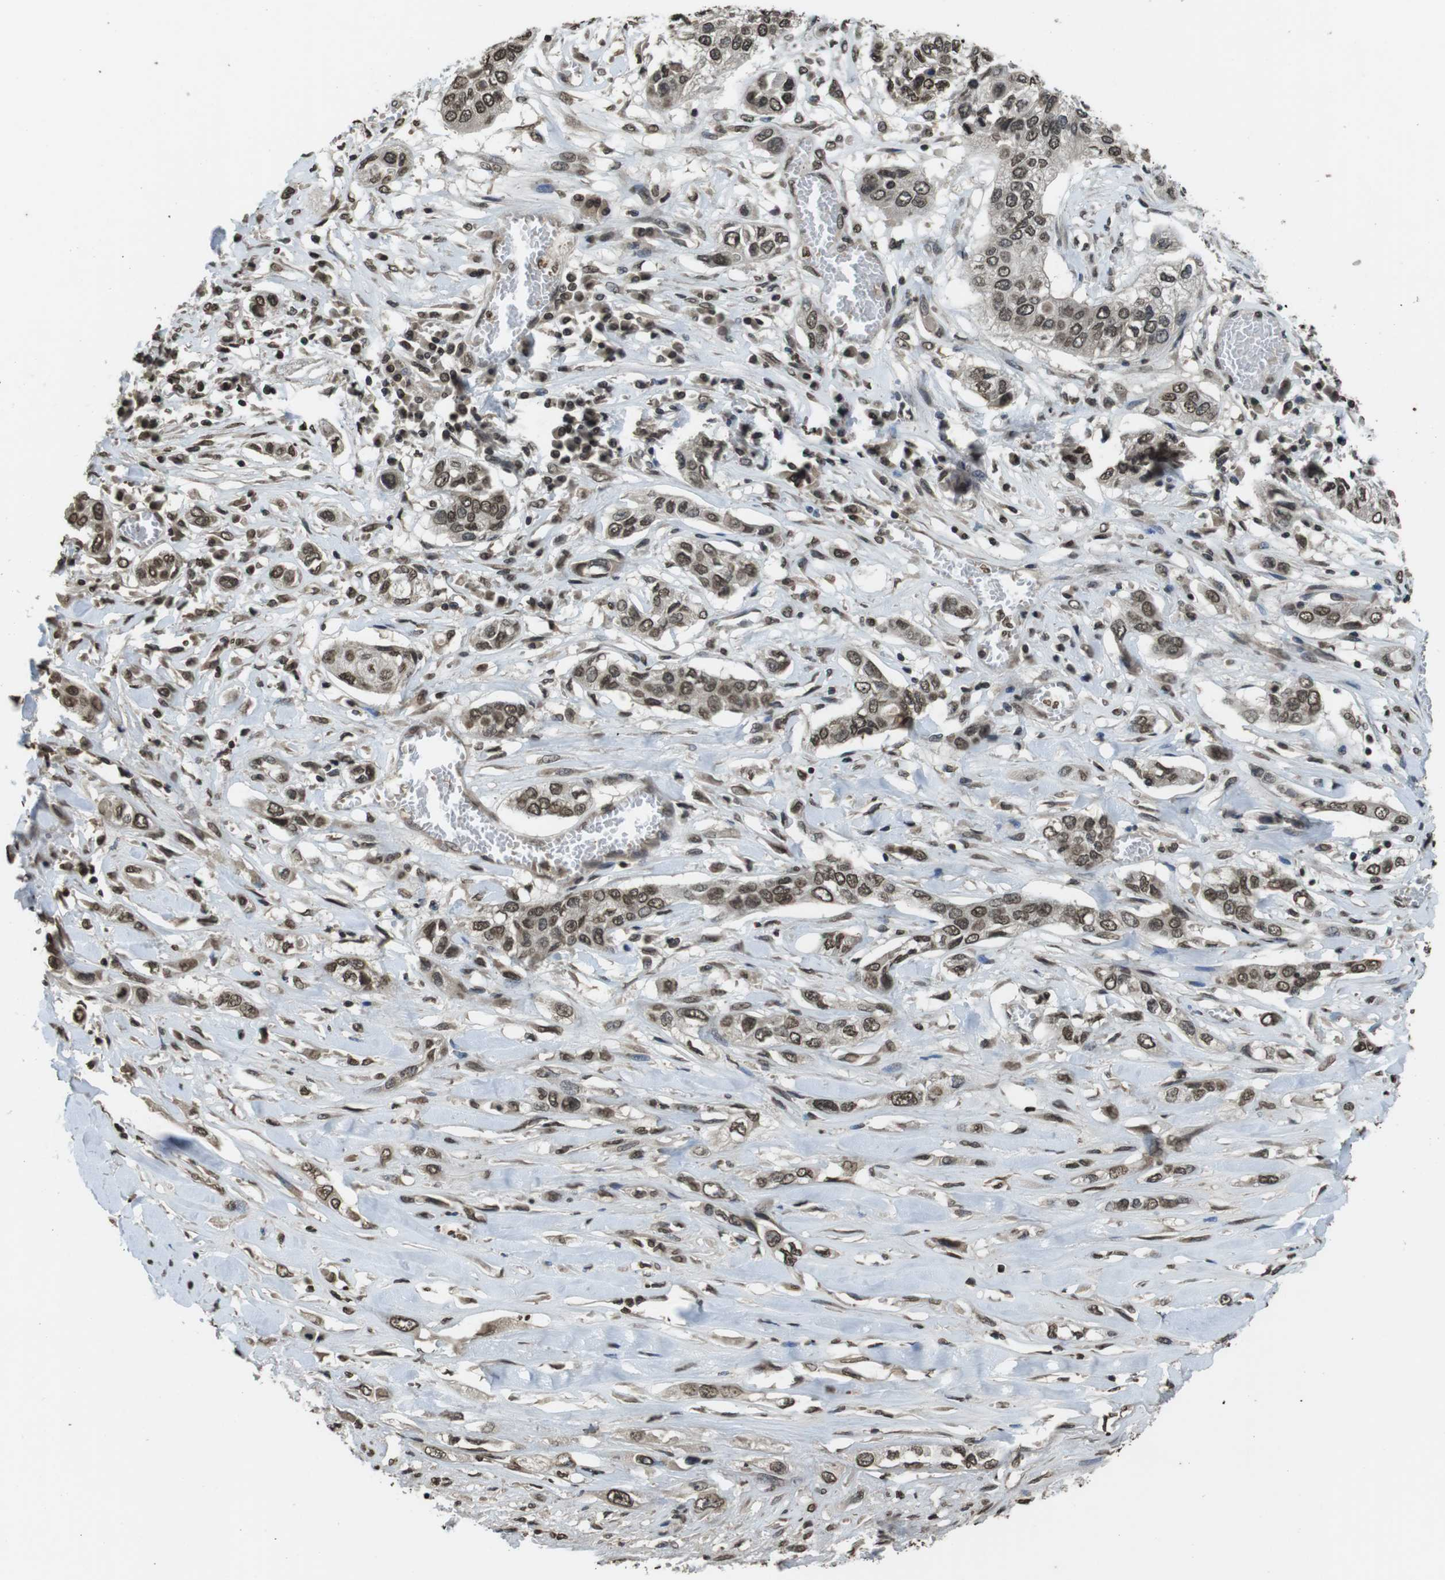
{"staining": {"intensity": "moderate", "quantity": ">75%", "location": "nuclear"}, "tissue": "lung cancer", "cell_type": "Tumor cells", "image_type": "cancer", "snomed": [{"axis": "morphology", "description": "Squamous cell carcinoma, NOS"}, {"axis": "topography", "description": "Lung"}], "caption": "This is a histology image of immunohistochemistry staining of lung cancer (squamous cell carcinoma), which shows moderate staining in the nuclear of tumor cells.", "gene": "MAF", "patient": {"sex": "male", "age": 71}}